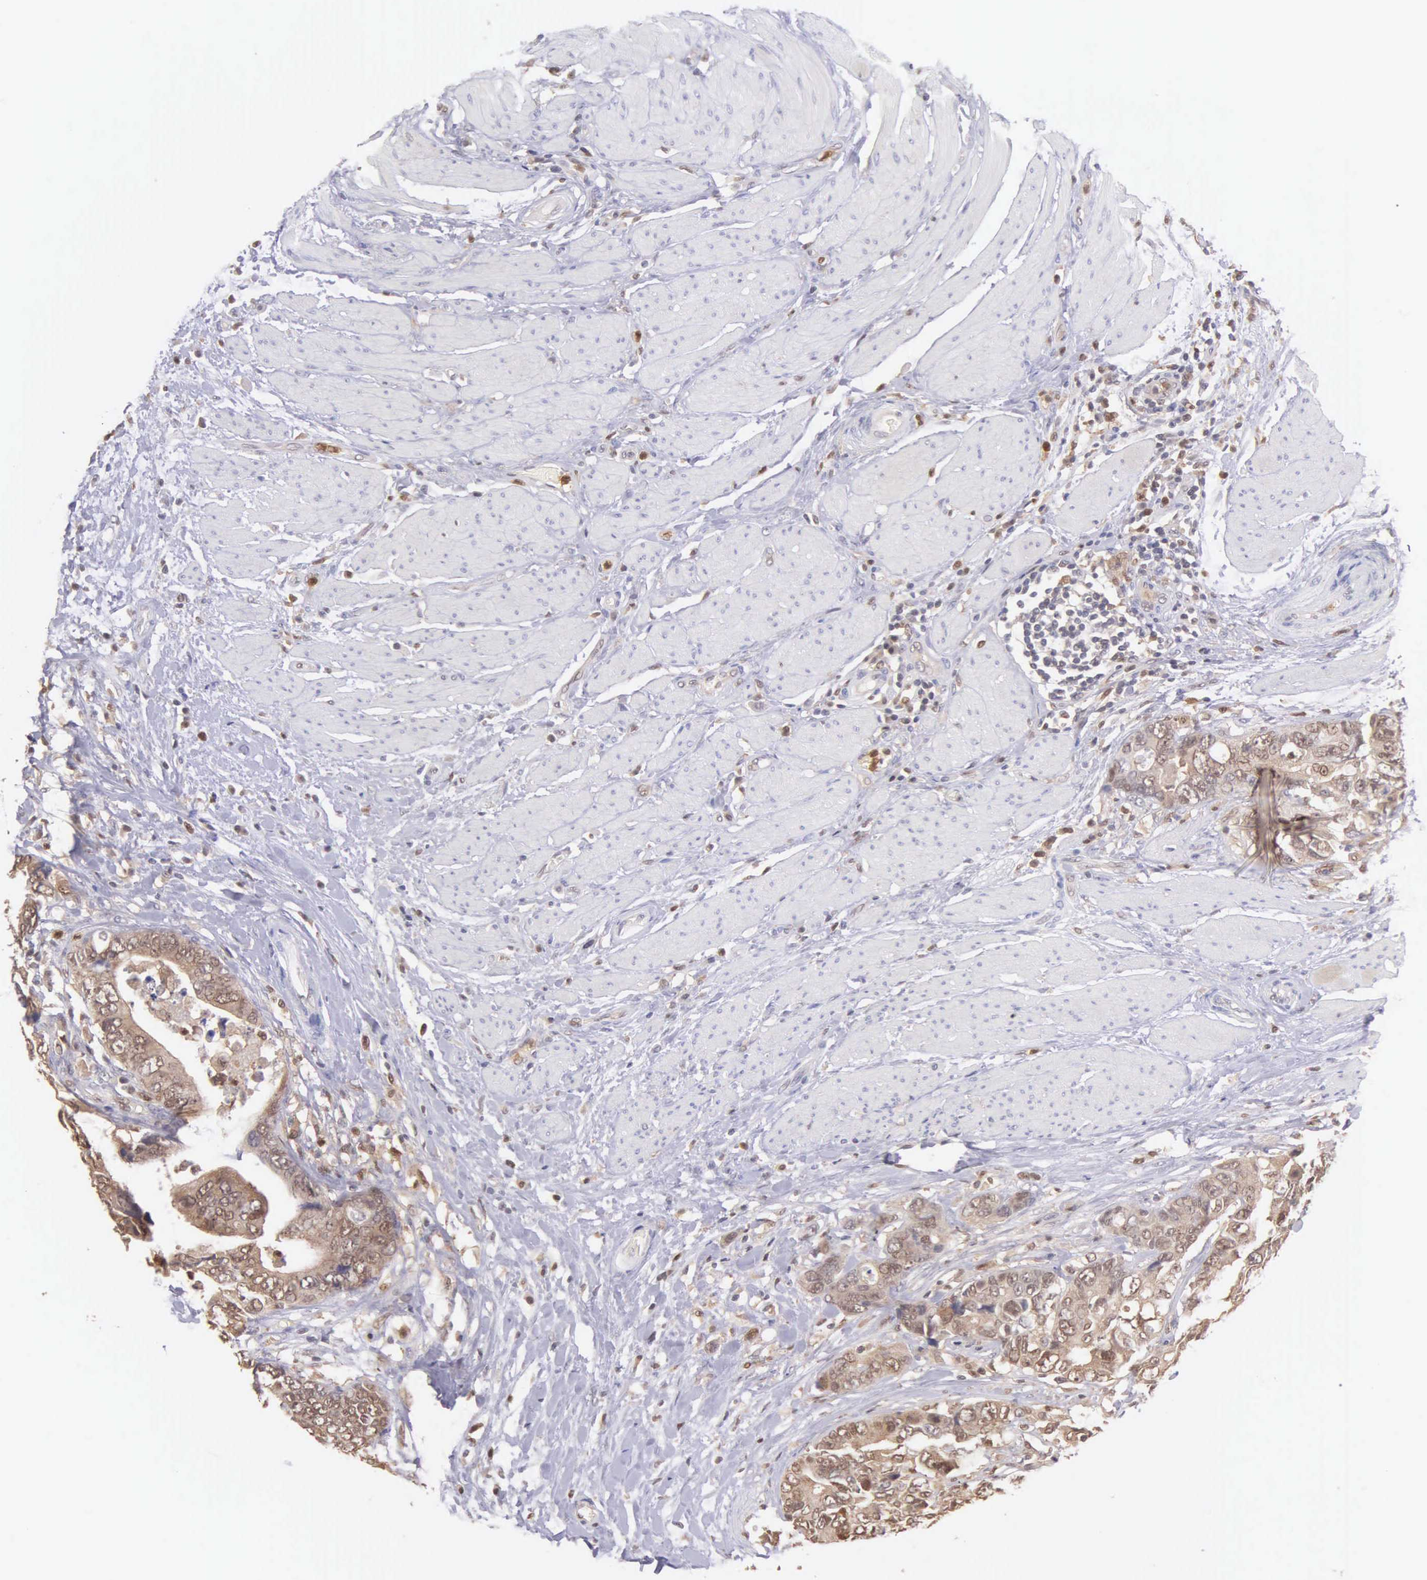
{"staining": {"intensity": "moderate", "quantity": ">75%", "location": "cytoplasmic/membranous"}, "tissue": "colorectal cancer", "cell_type": "Tumor cells", "image_type": "cancer", "snomed": [{"axis": "morphology", "description": "Adenocarcinoma, NOS"}, {"axis": "topography", "description": "Rectum"}], "caption": "Colorectal adenocarcinoma stained with a protein marker reveals moderate staining in tumor cells.", "gene": "BID", "patient": {"sex": "female", "age": 67}}